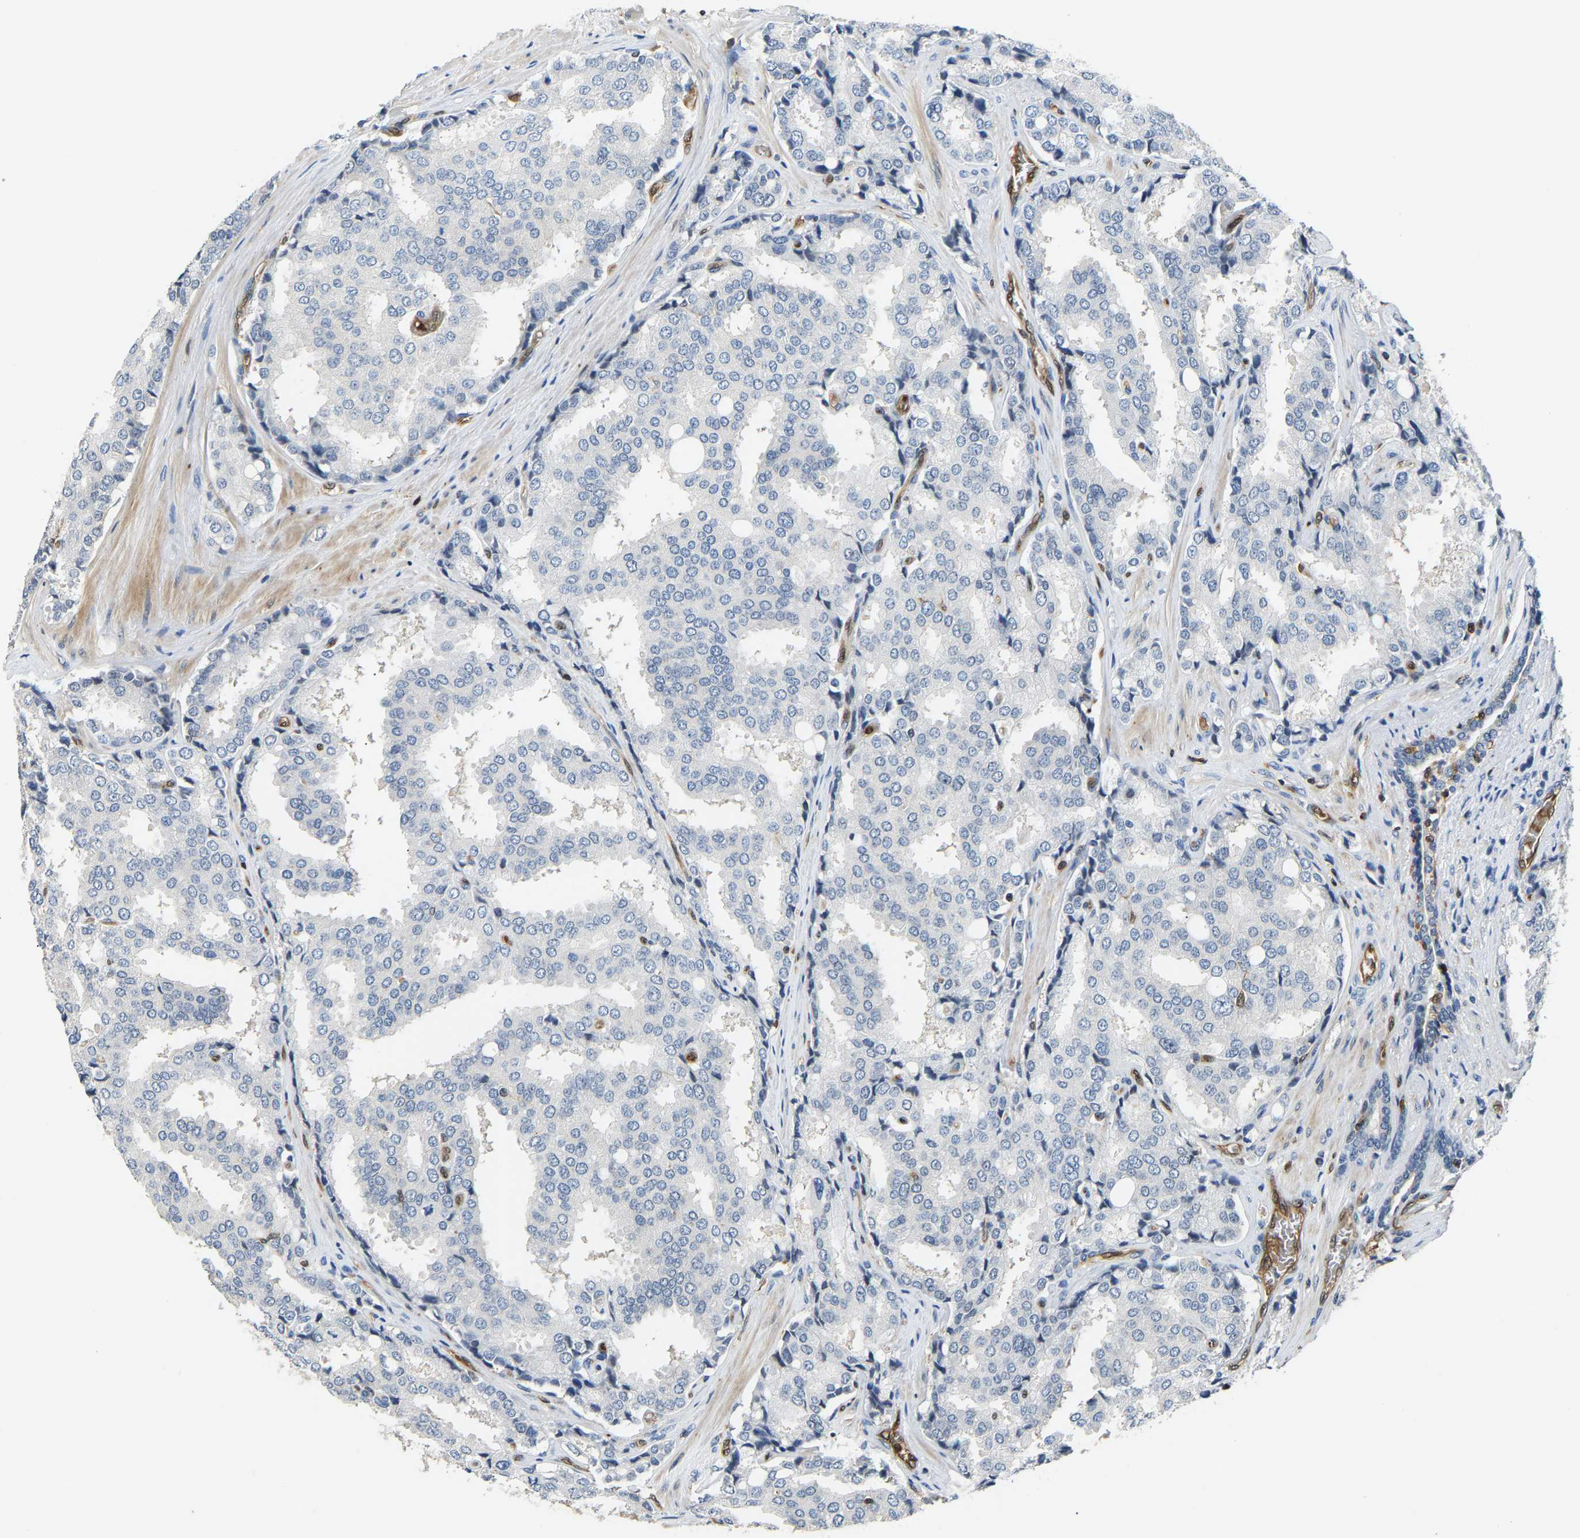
{"staining": {"intensity": "negative", "quantity": "none", "location": "none"}, "tissue": "prostate cancer", "cell_type": "Tumor cells", "image_type": "cancer", "snomed": [{"axis": "morphology", "description": "Adenocarcinoma, High grade"}, {"axis": "topography", "description": "Prostate"}], "caption": "This is an immunohistochemistry histopathology image of prostate cancer. There is no staining in tumor cells.", "gene": "GIMAP7", "patient": {"sex": "male", "age": 50}}